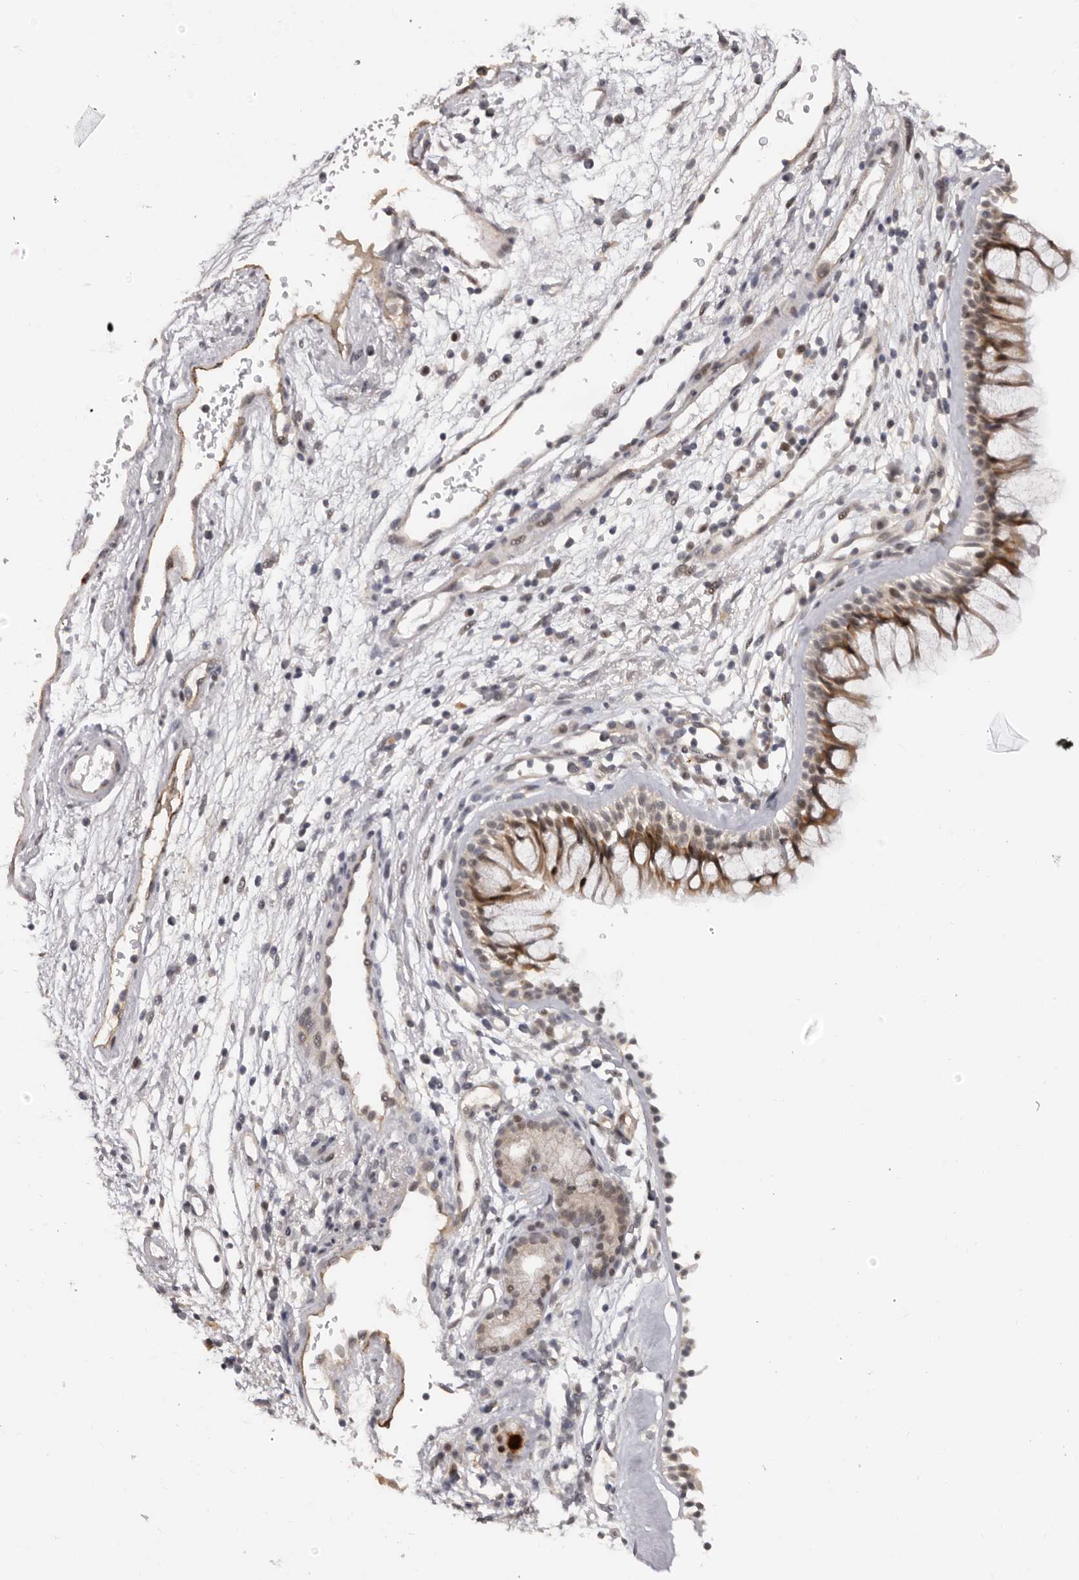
{"staining": {"intensity": "moderate", "quantity": ">75%", "location": "cytoplasmic/membranous"}, "tissue": "nasopharynx", "cell_type": "Respiratory epithelial cells", "image_type": "normal", "snomed": [{"axis": "morphology", "description": "Normal tissue, NOS"}, {"axis": "morphology", "description": "Inflammation, NOS"}, {"axis": "morphology", "description": "Malignant melanoma, Metastatic site"}, {"axis": "topography", "description": "Nasopharynx"}], "caption": "Protein expression analysis of benign human nasopharynx reveals moderate cytoplasmic/membranous expression in about >75% of respiratory epithelial cells. The protein is stained brown, and the nuclei are stained in blue (DAB IHC with brightfield microscopy, high magnification).", "gene": "TBX5", "patient": {"sex": "male", "age": 70}}